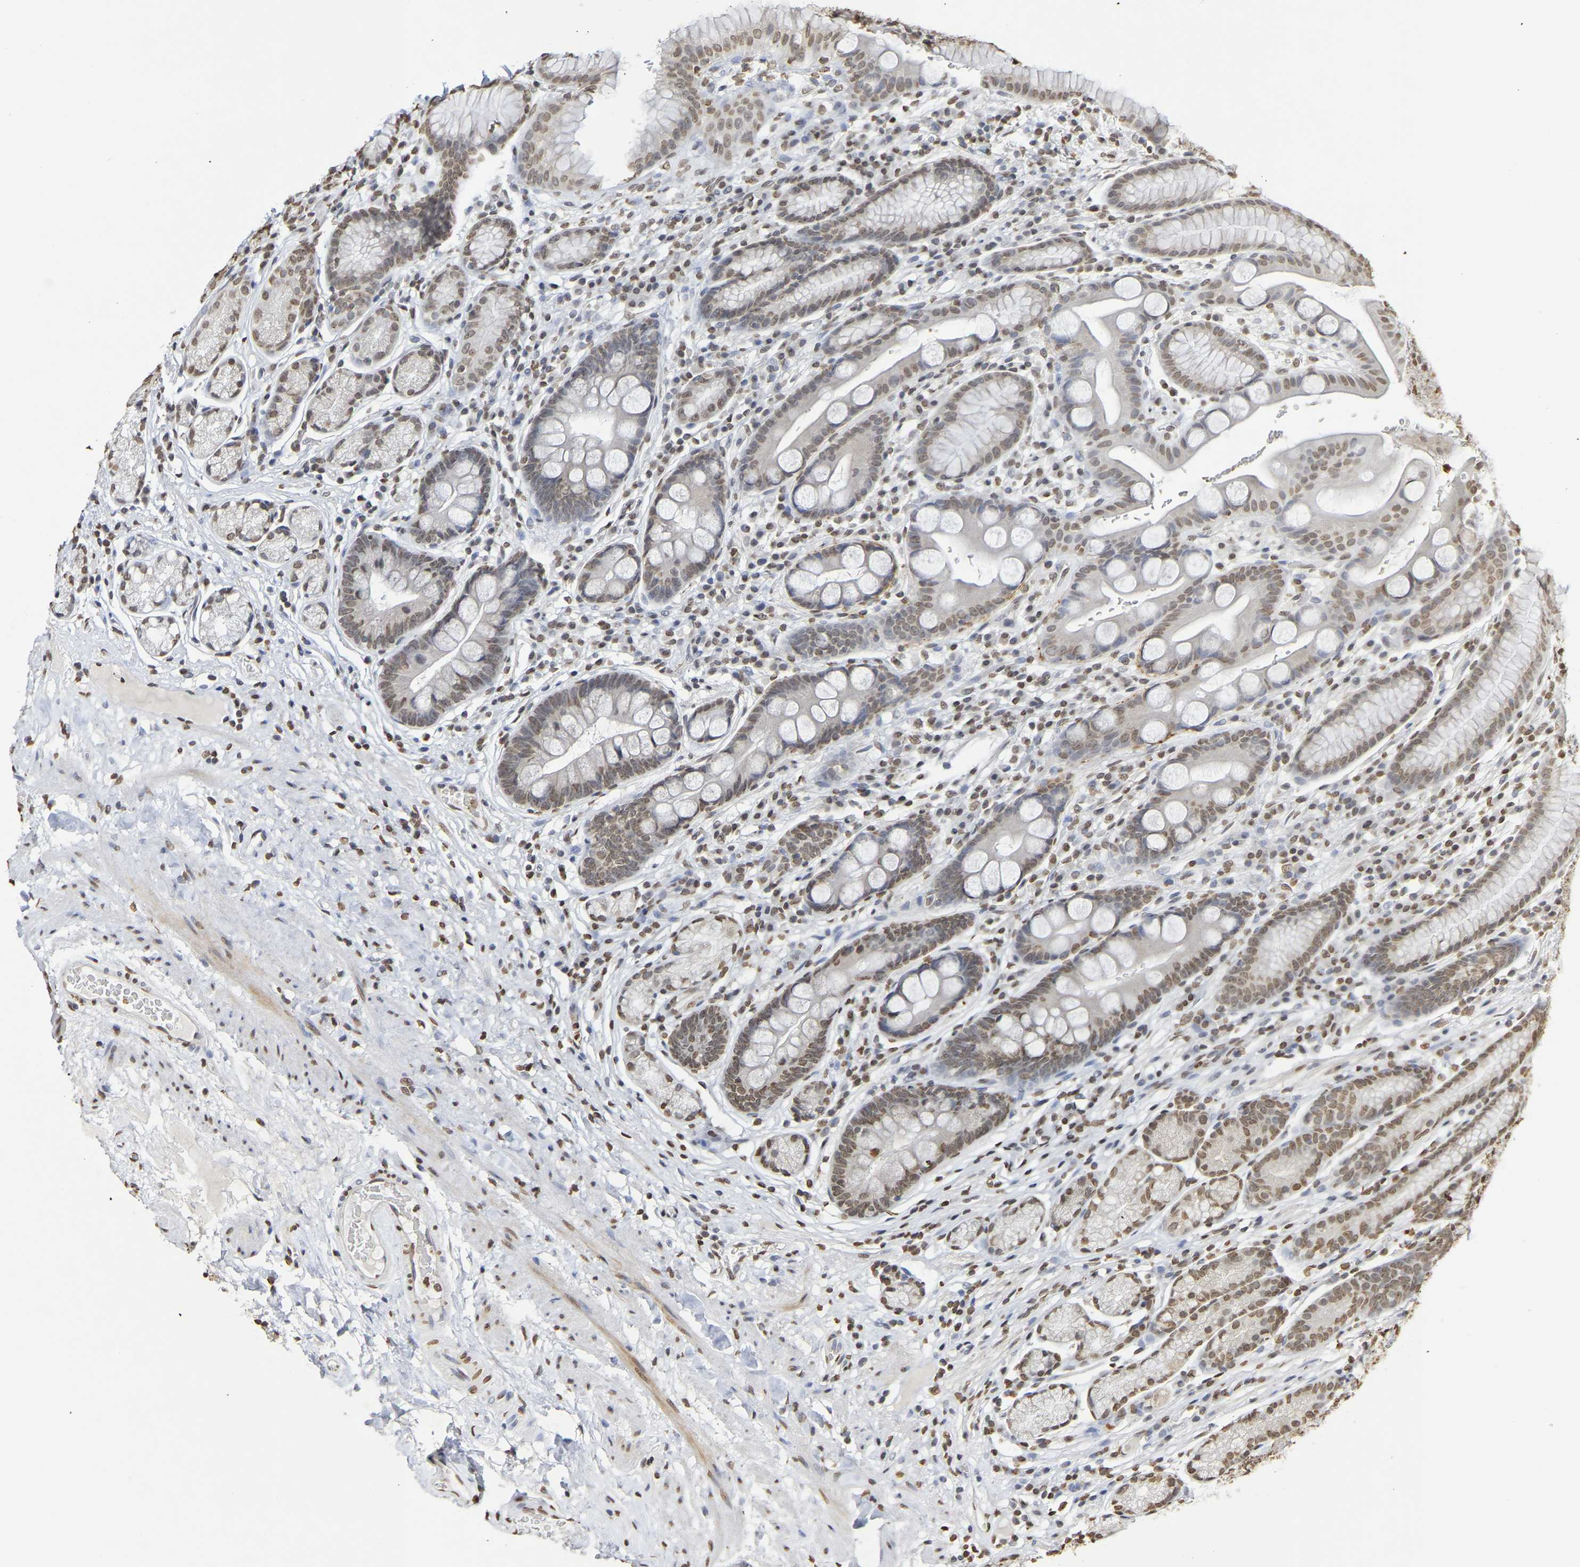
{"staining": {"intensity": "moderate", "quantity": ">75%", "location": "nuclear"}, "tissue": "stomach", "cell_type": "Glandular cells", "image_type": "normal", "snomed": [{"axis": "morphology", "description": "Normal tissue, NOS"}, {"axis": "topography", "description": "Stomach, lower"}], "caption": "Benign stomach was stained to show a protein in brown. There is medium levels of moderate nuclear staining in approximately >75% of glandular cells. (DAB = brown stain, brightfield microscopy at high magnification).", "gene": "ATF4", "patient": {"sex": "male", "age": 52}}